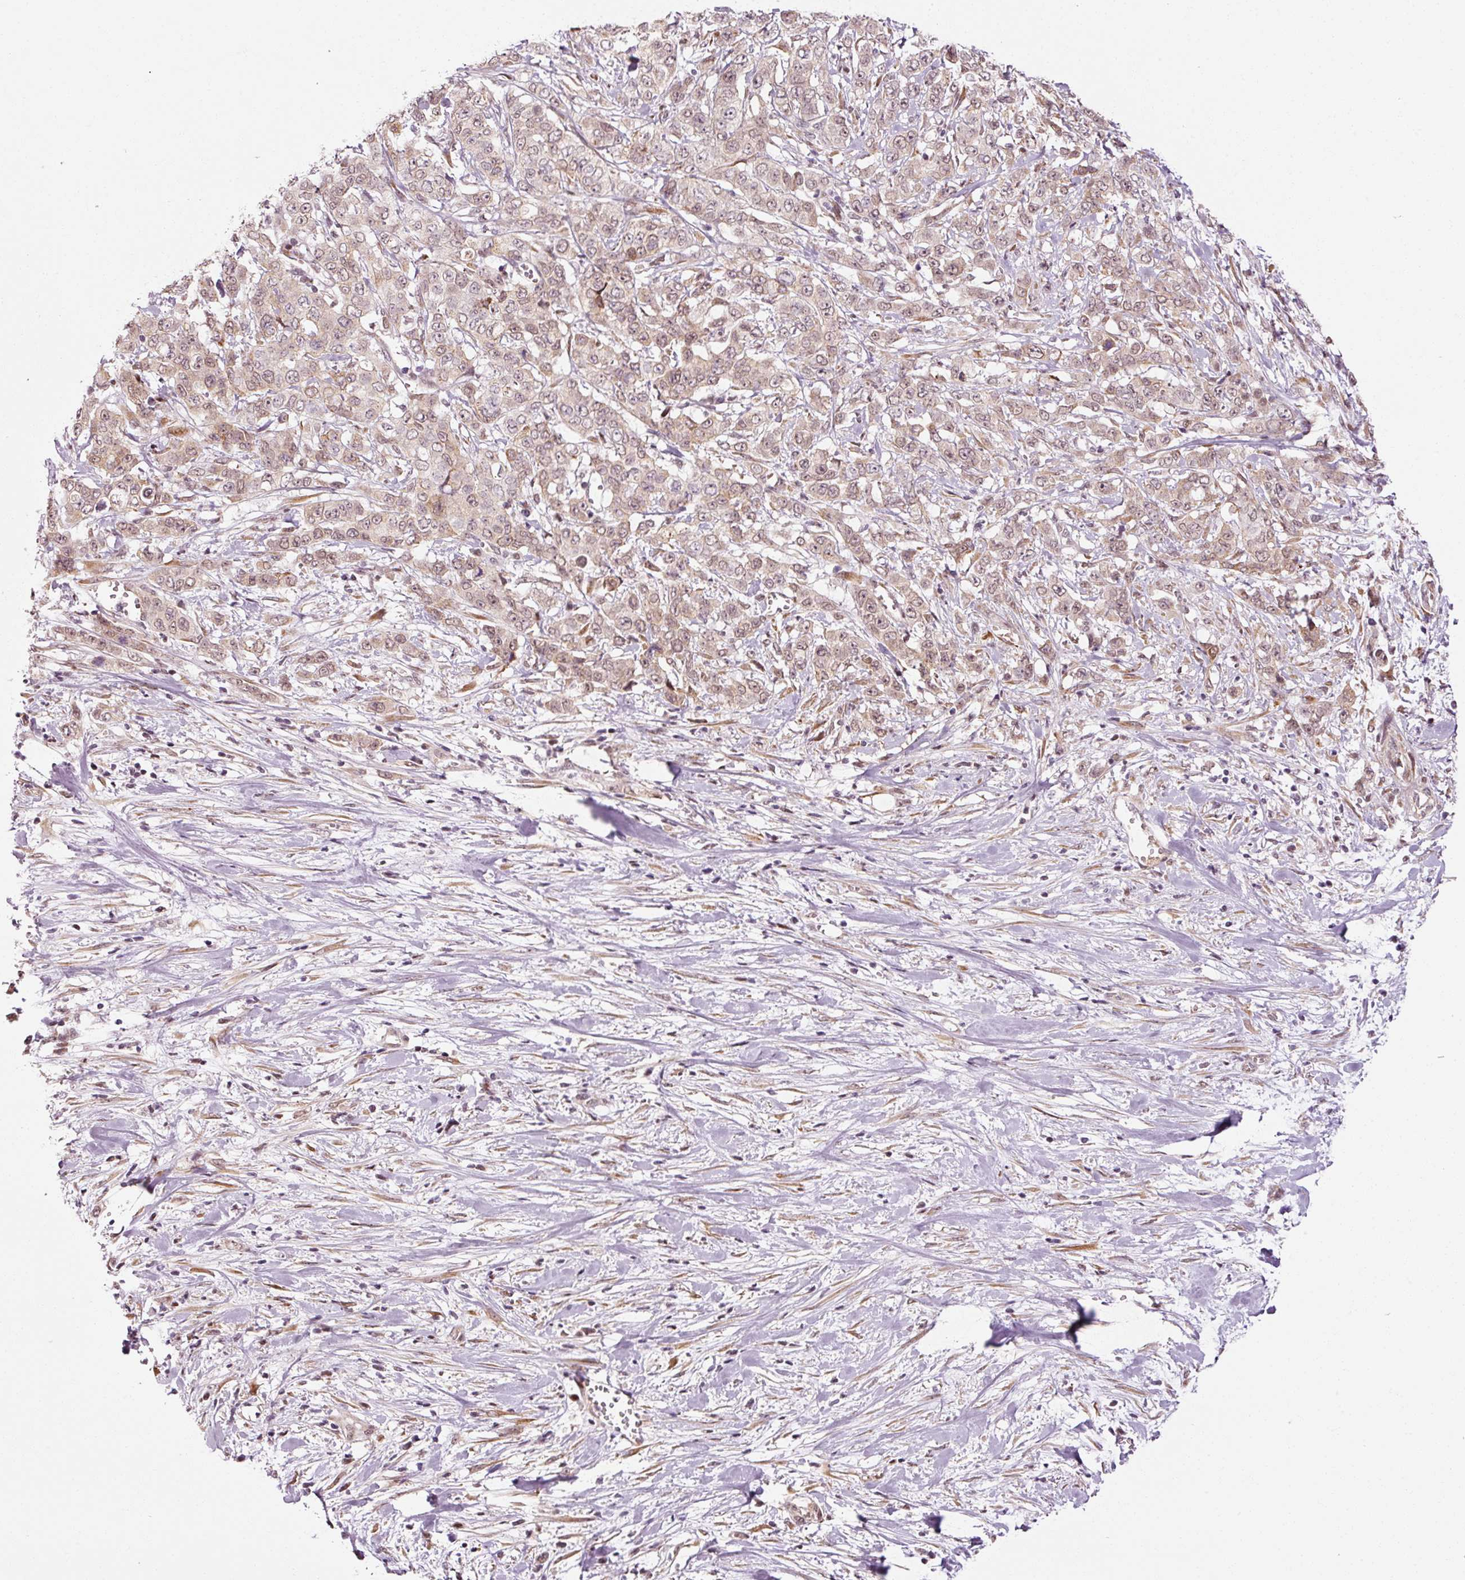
{"staining": {"intensity": "weak", "quantity": ">75%", "location": "cytoplasmic/membranous,nuclear"}, "tissue": "stomach cancer", "cell_type": "Tumor cells", "image_type": "cancer", "snomed": [{"axis": "morphology", "description": "Adenocarcinoma, NOS"}, {"axis": "topography", "description": "Stomach, upper"}], "caption": "IHC (DAB) staining of stomach cancer exhibits weak cytoplasmic/membranous and nuclear protein staining in approximately >75% of tumor cells. Using DAB (3,3'-diaminobenzidine) (brown) and hematoxylin (blue) stains, captured at high magnification using brightfield microscopy.", "gene": "ANKRD20A1", "patient": {"sex": "male", "age": 62}}